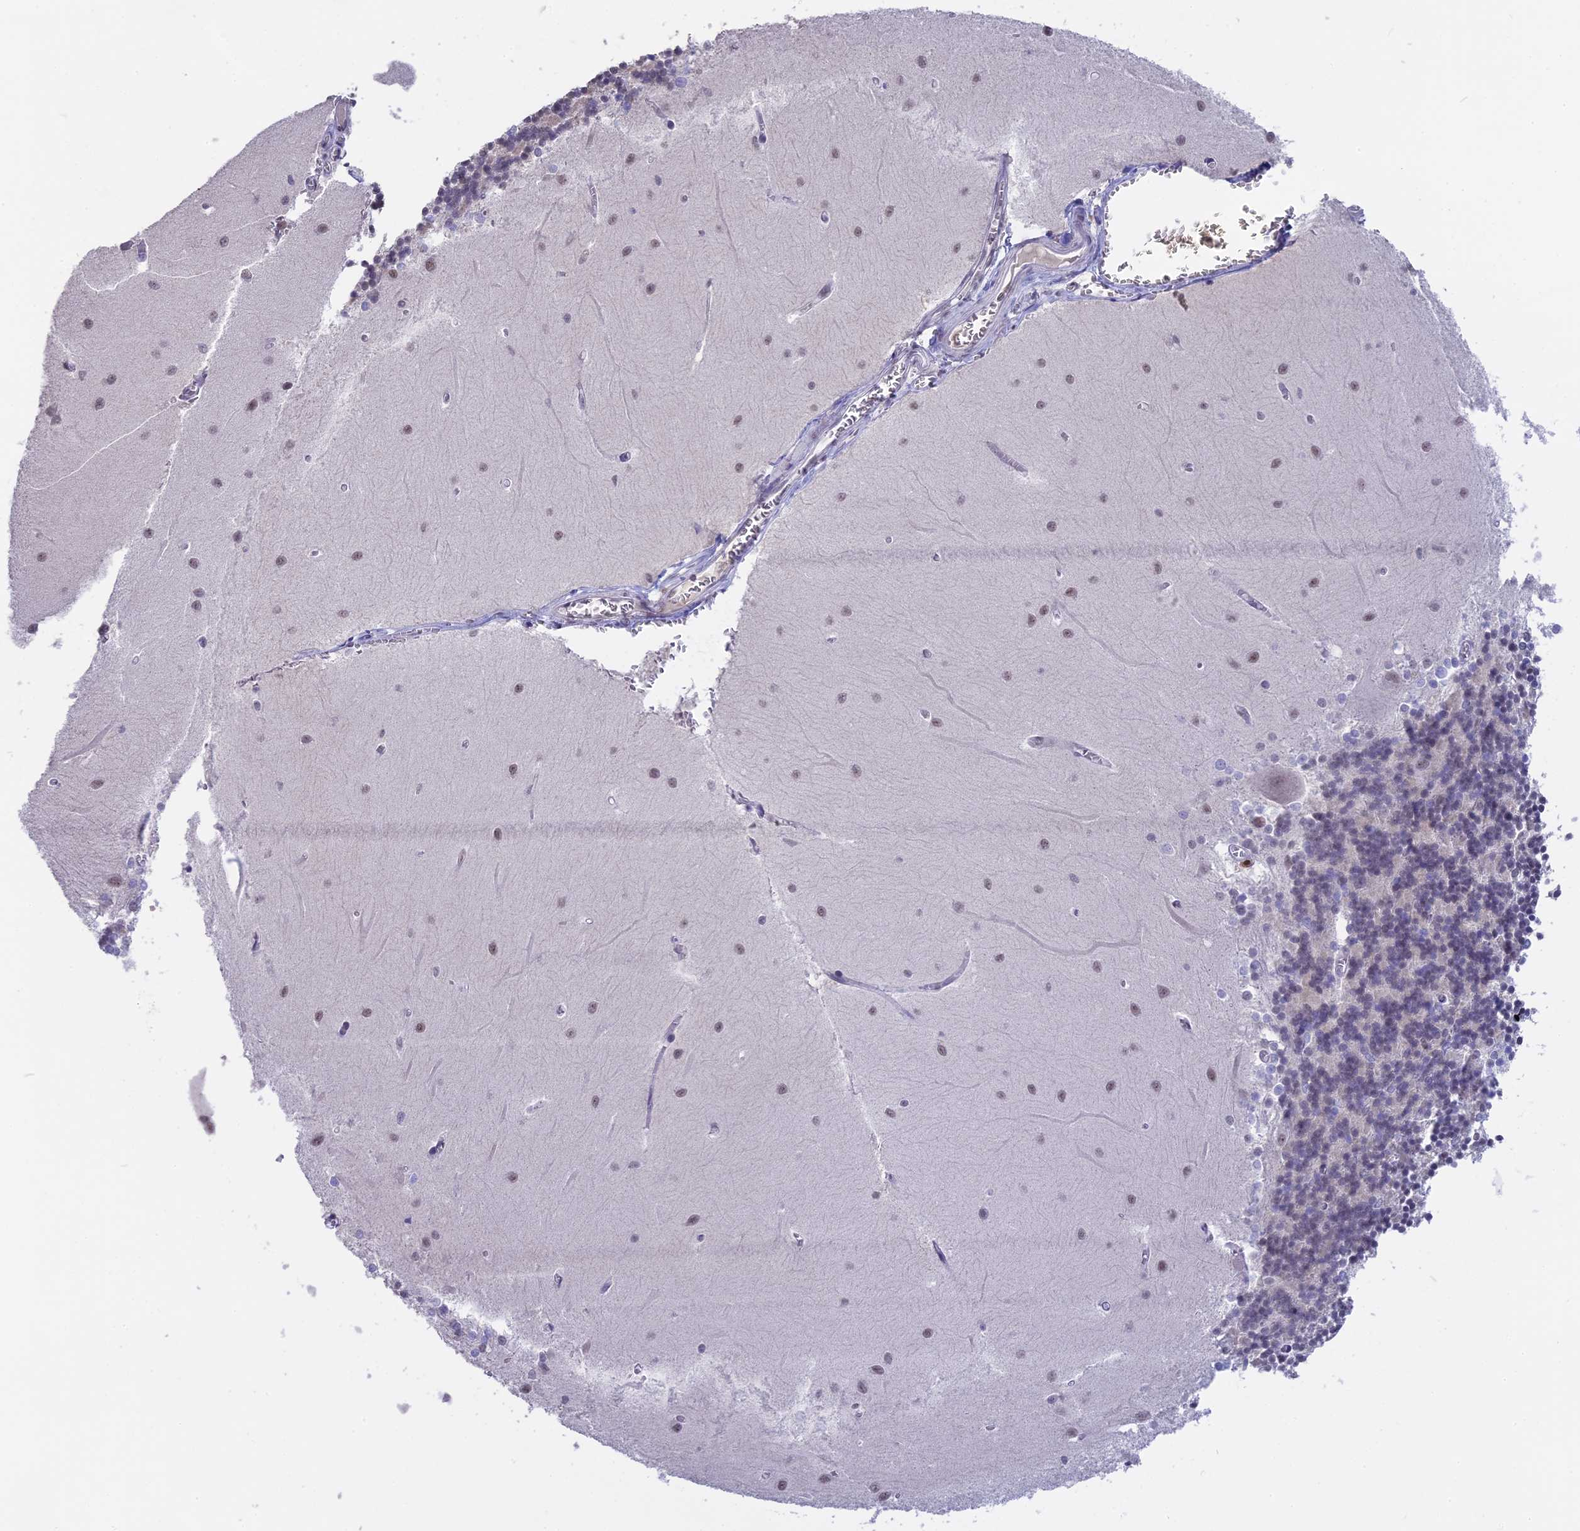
{"staining": {"intensity": "negative", "quantity": "none", "location": "none"}, "tissue": "cerebellum", "cell_type": "Cells in granular layer", "image_type": "normal", "snomed": [{"axis": "morphology", "description": "Normal tissue, NOS"}, {"axis": "topography", "description": "Cerebellum"}], "caption": "Immunohistochemistry micrograph of unremarkable cerebellum: cerebellum stained with DAB exhibits no significant protein positivity in cells in granular layer. (Stains: DAB IHC with hematoxylin counter stain, Microscopy: brightfield microscopy at high magnification).", "gene": "SETD2", "patient": {"sex": "male", "age": 37}}